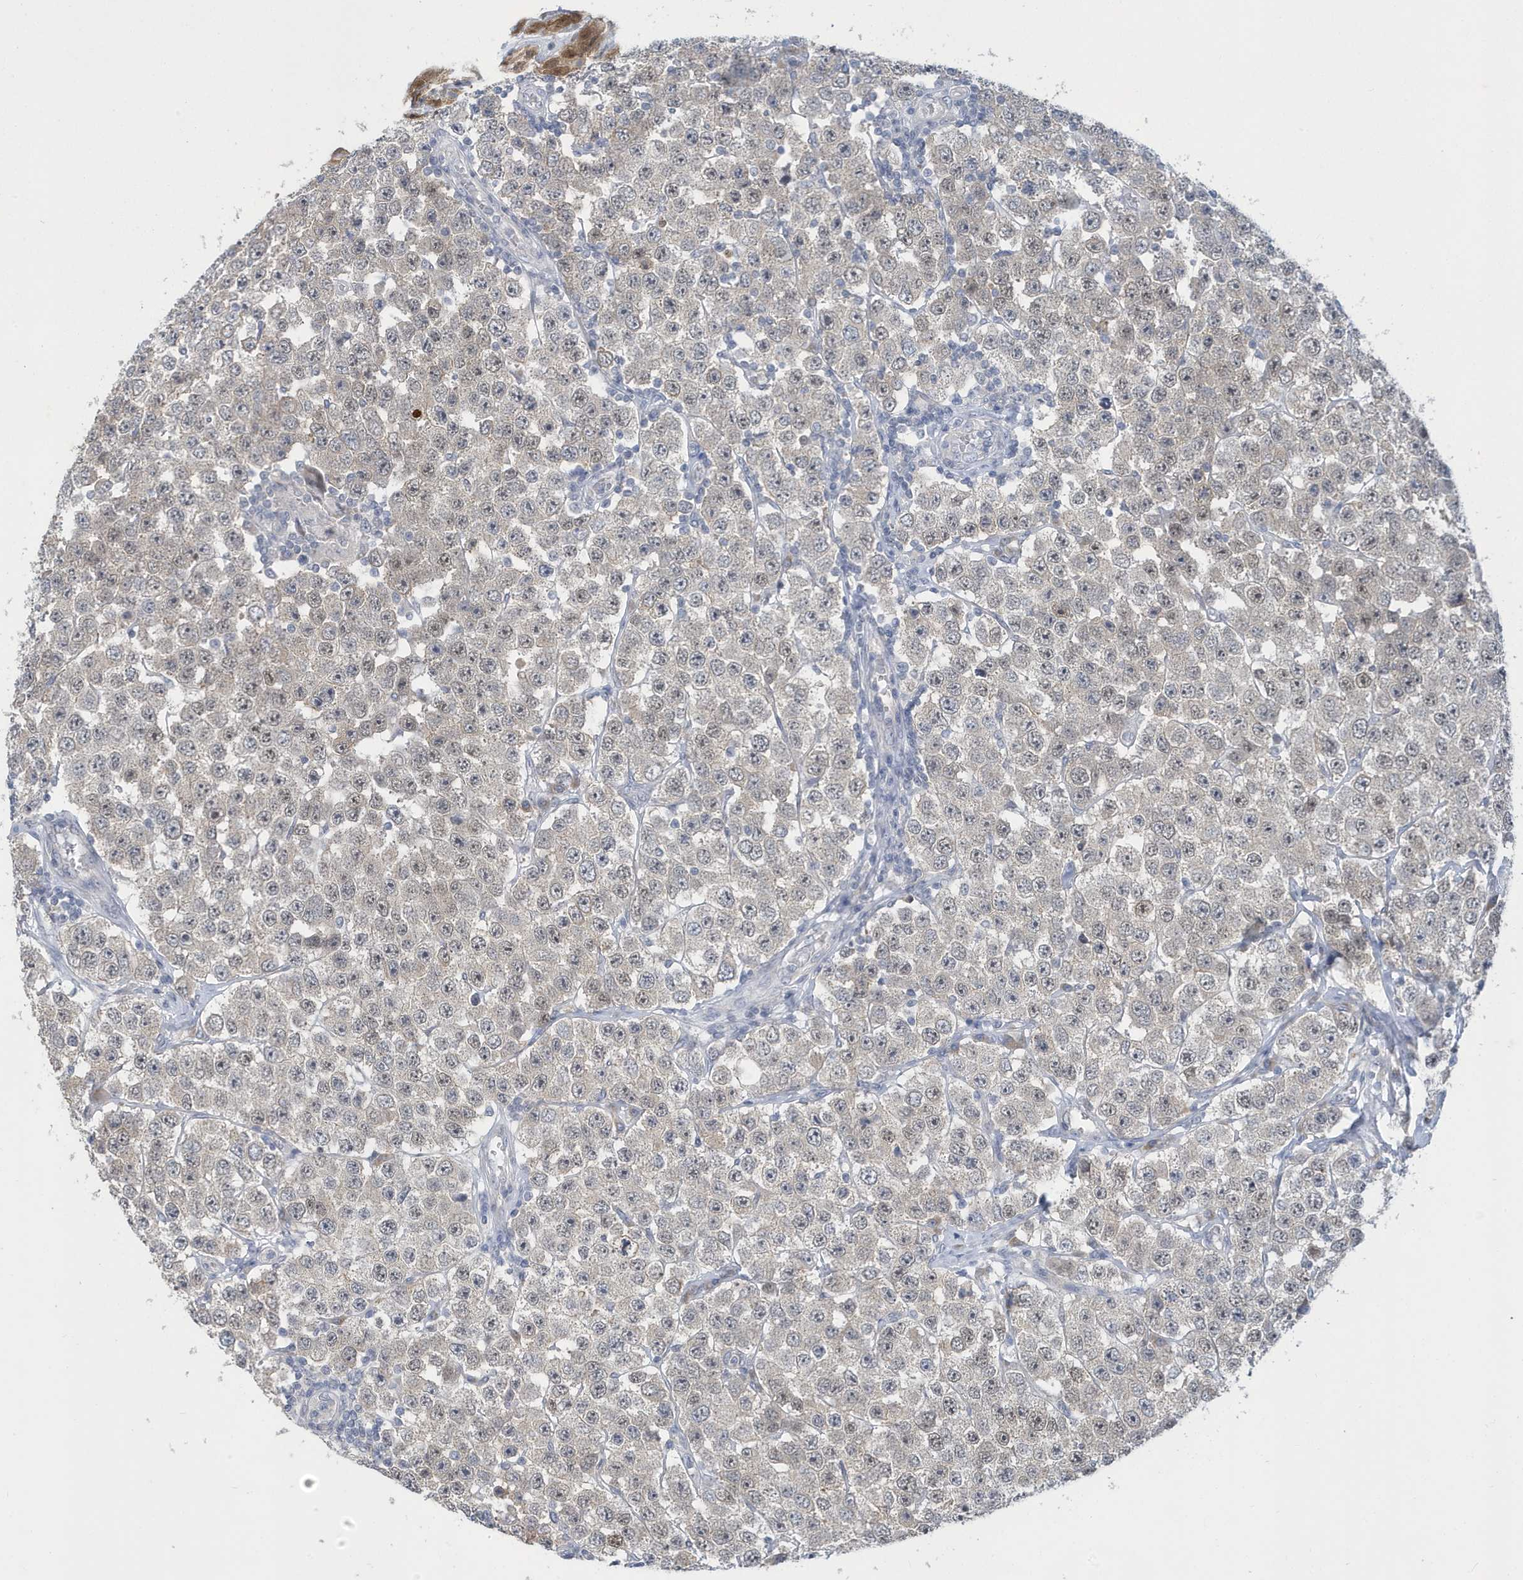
{"staining": {"intensity": "weak", "quantity": "25%-75%", "location": "nuclear"}, "tissue": "testis cancer", "cell_type": "Tumor cells", "image_type": "cancer", "snomed": [{"axis": "morphology", "description": "Seminoma, NOS"}, {"axis": "topography", "description": "Testis"}], "caption": "A high-resolution photomicrograph shows immunohistochemistry staining of seminoma (testis), which demonstrates weak nuclear expression in approximately 25%-75% of tumor cells. (brown staining indicates protein expression, while blue staining denotes nuclei).", "gene": "ZNF654", "patient": {"sex": "male", "age": 28}}